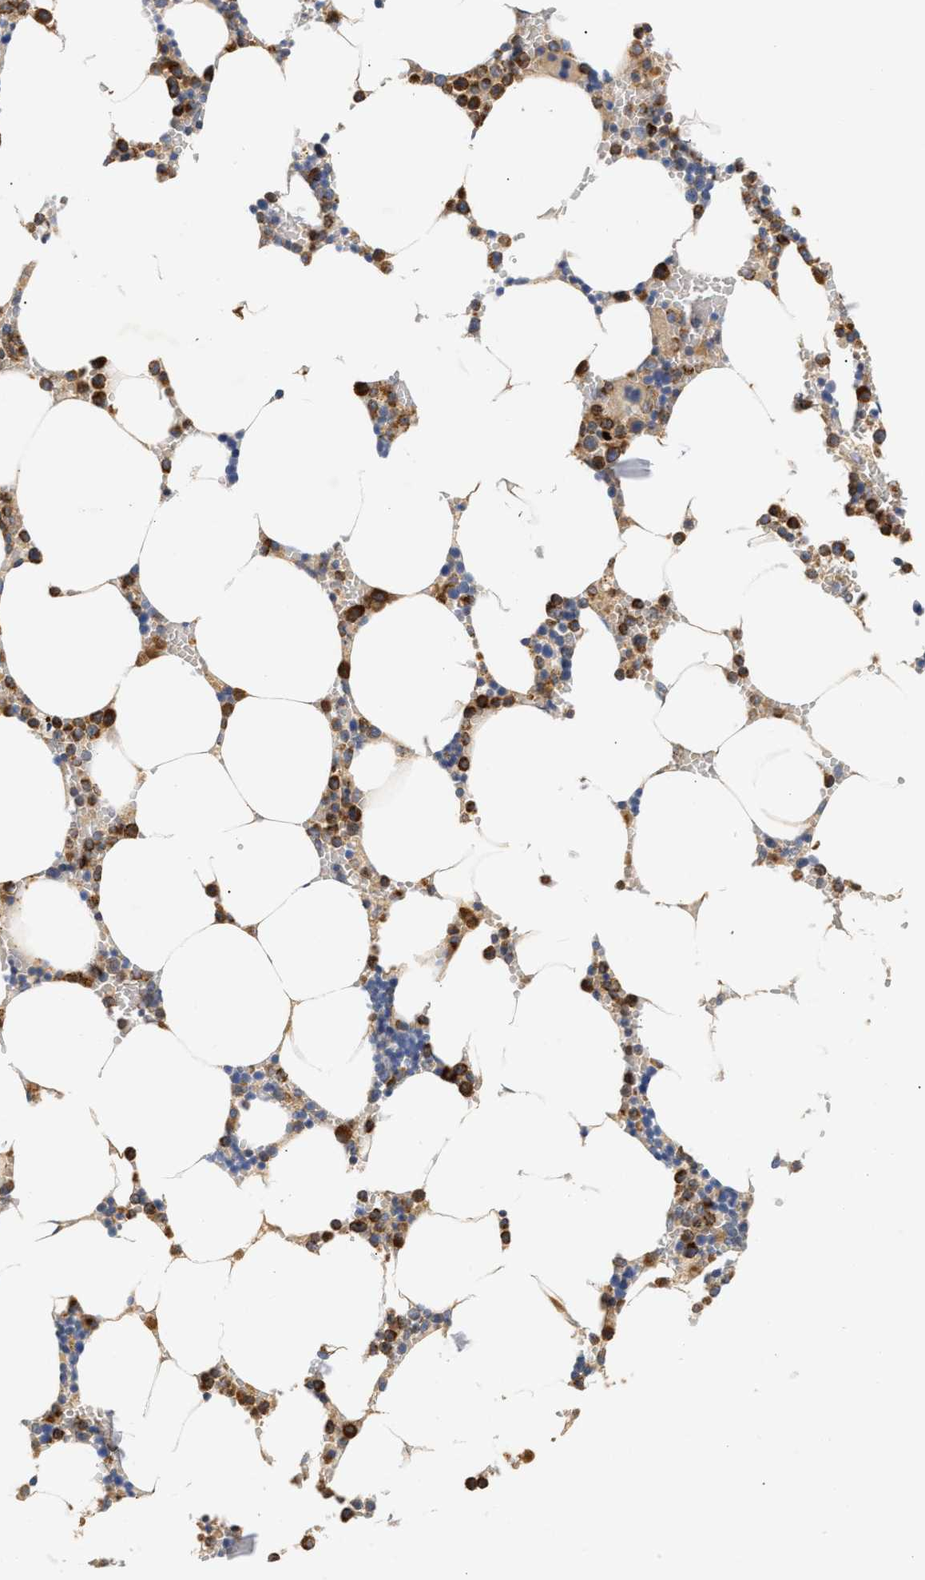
{"staining": {"intensity": "strong", "quantity": ">75%", "location": "cytoplasmic/membranous"}, "tissue": "bone marrow", "cell_type": "Hematopoietic cells", "image_type": "normal", "snomed": [{"axis": "morphology", "description": "Normal tissue, NOS"}, {"axis": "topography", "description": "Bone marrow"}], "caption": "This histopathology image exhibits immunohistochemistry staining of unremarkable human bone marrow, with high strong cytoplasmic/membranous positivity in approximately >75% of hematopoietic cells.", "gene": "TRIM50", "patient": {"sex": "male", "age": 70}}